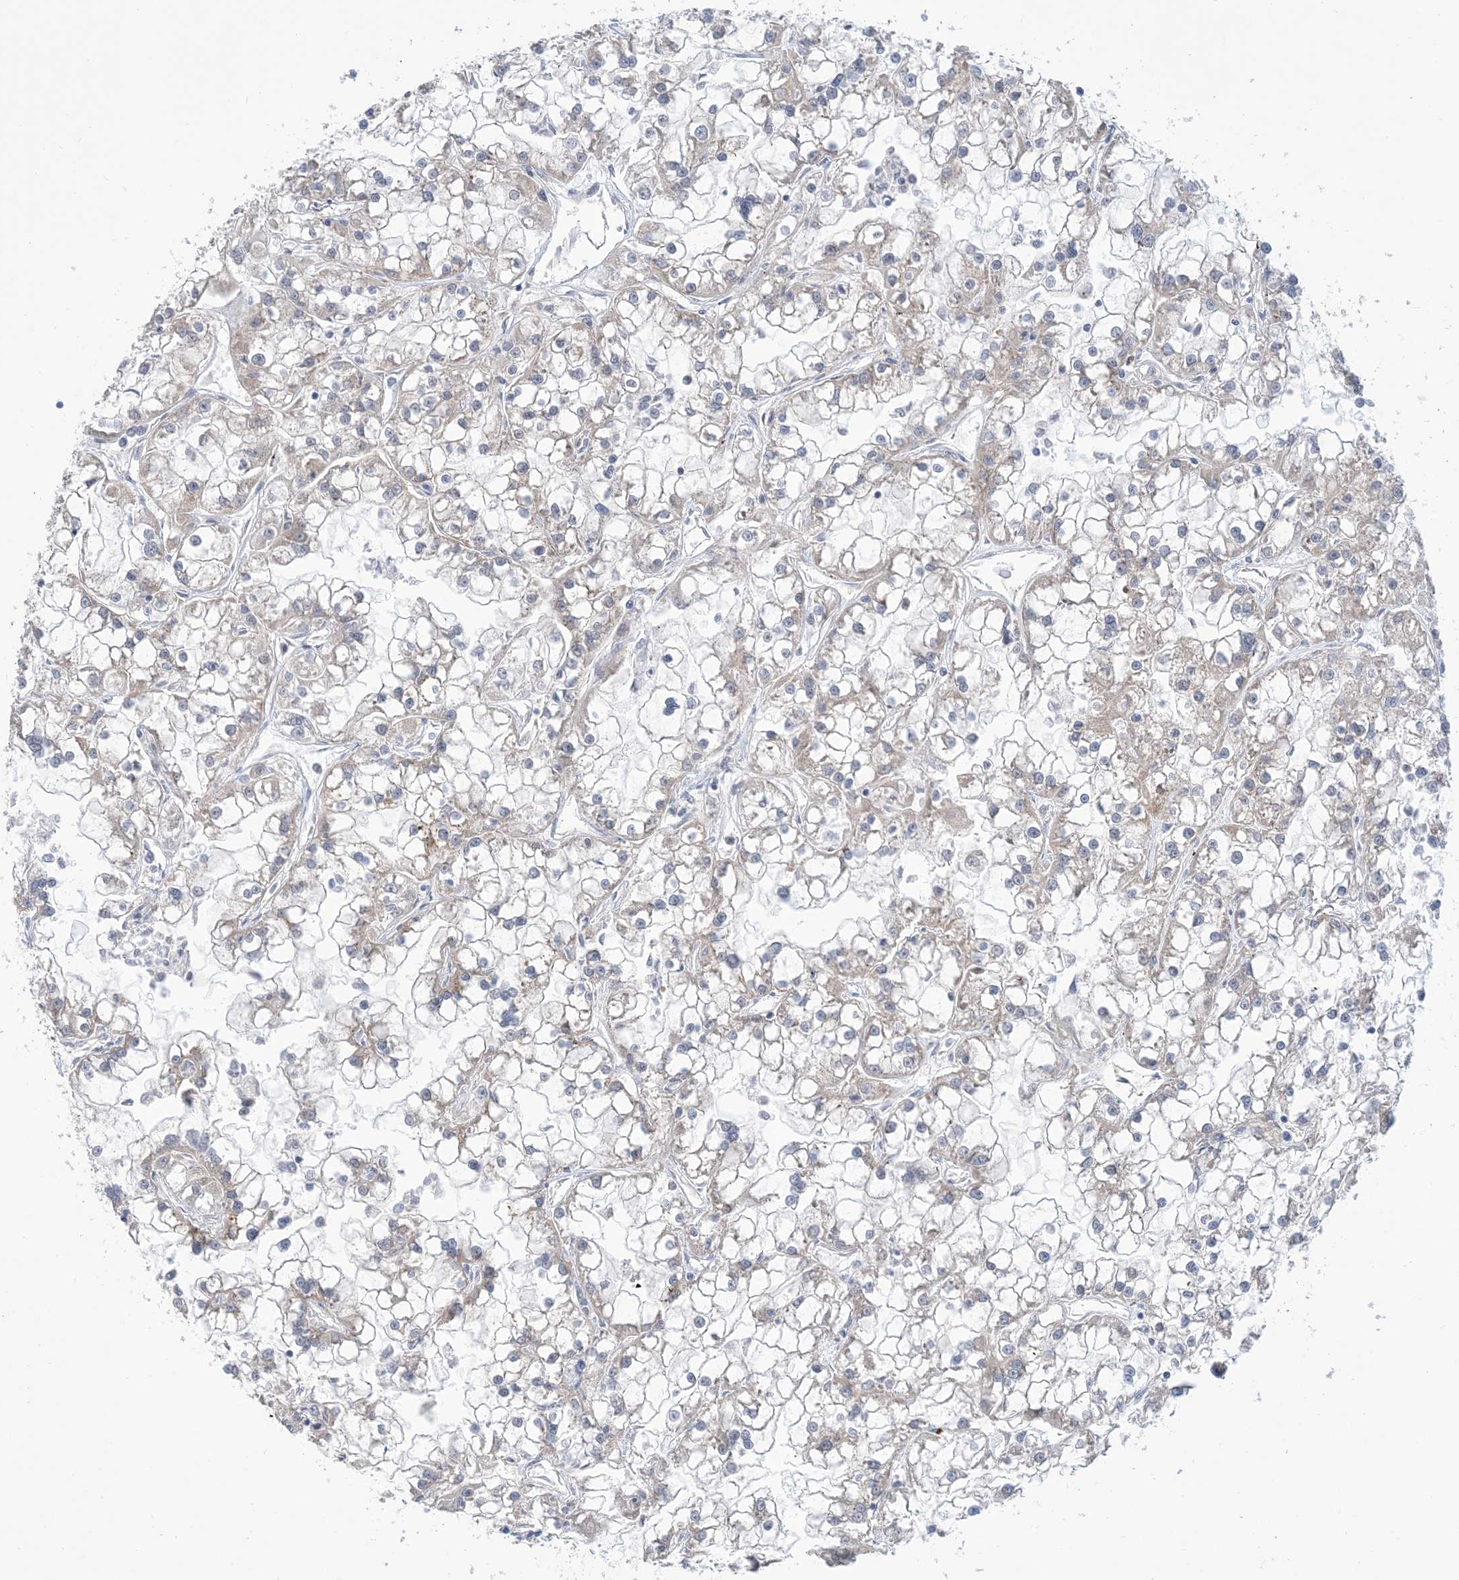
{"staining": {"intensity": "weak", "quantity": "<25%", "location": "cytoplasmic/membranous"}, "tissue": "renal cancer", "cell_type": "Tumor cells", "image_type": "cancer", "snomed": [{"axis": "morphology", "description": "Adenocarcinoma, NOS"}, {"axis": "topography", "description": "Kidney"}], "caption": "Micrograph shows no significant protein expression in tumor cells of renal cancer. The staining was performed using DAB (3,3'-diaminobenzidine) to visualize the protein expression in brown, while the nuclei were stained in blue with hematoxylin (Magnification: 20x).", "gene": "EHBP1", "patient": {"sex": "female", "age": 52}}